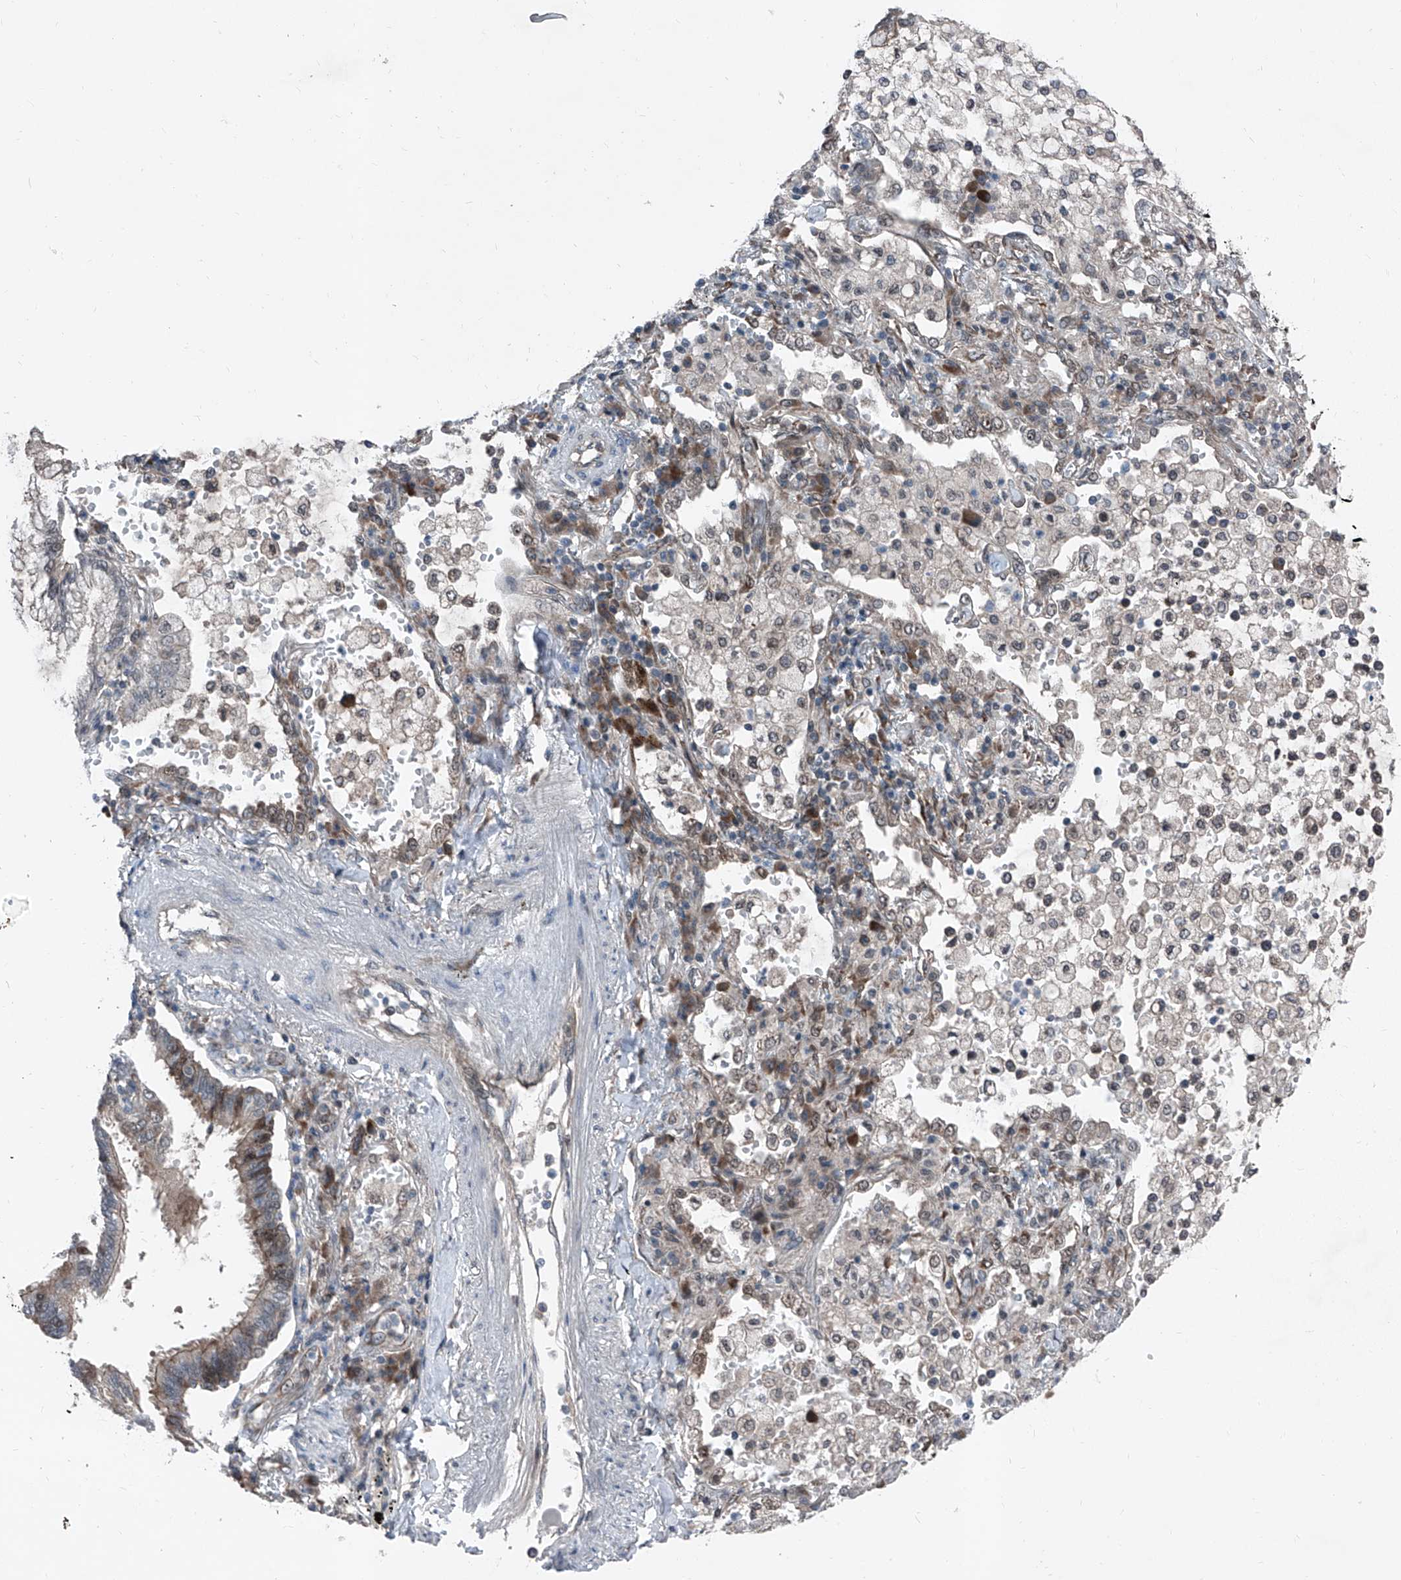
{"staining": {"intensity": "weak", "quantity": "<25%", "location": "cytoplasmic/membranous"}, "tissue": "lung cancer", "cell_type": "Tumor cells", "image_type": "cancer", "snomed": [{"axis": "morphology", "description": "Adenocarcinoma, NOS"}, {"axis": "topography", "description": "Lung"}], "caption": "DAB immunohistochemical staining of human lung adenocarcinoma shows no significant staining in tumor cells.", "gene": "COA7", "patient": {"sex": "female", "age": 70}}